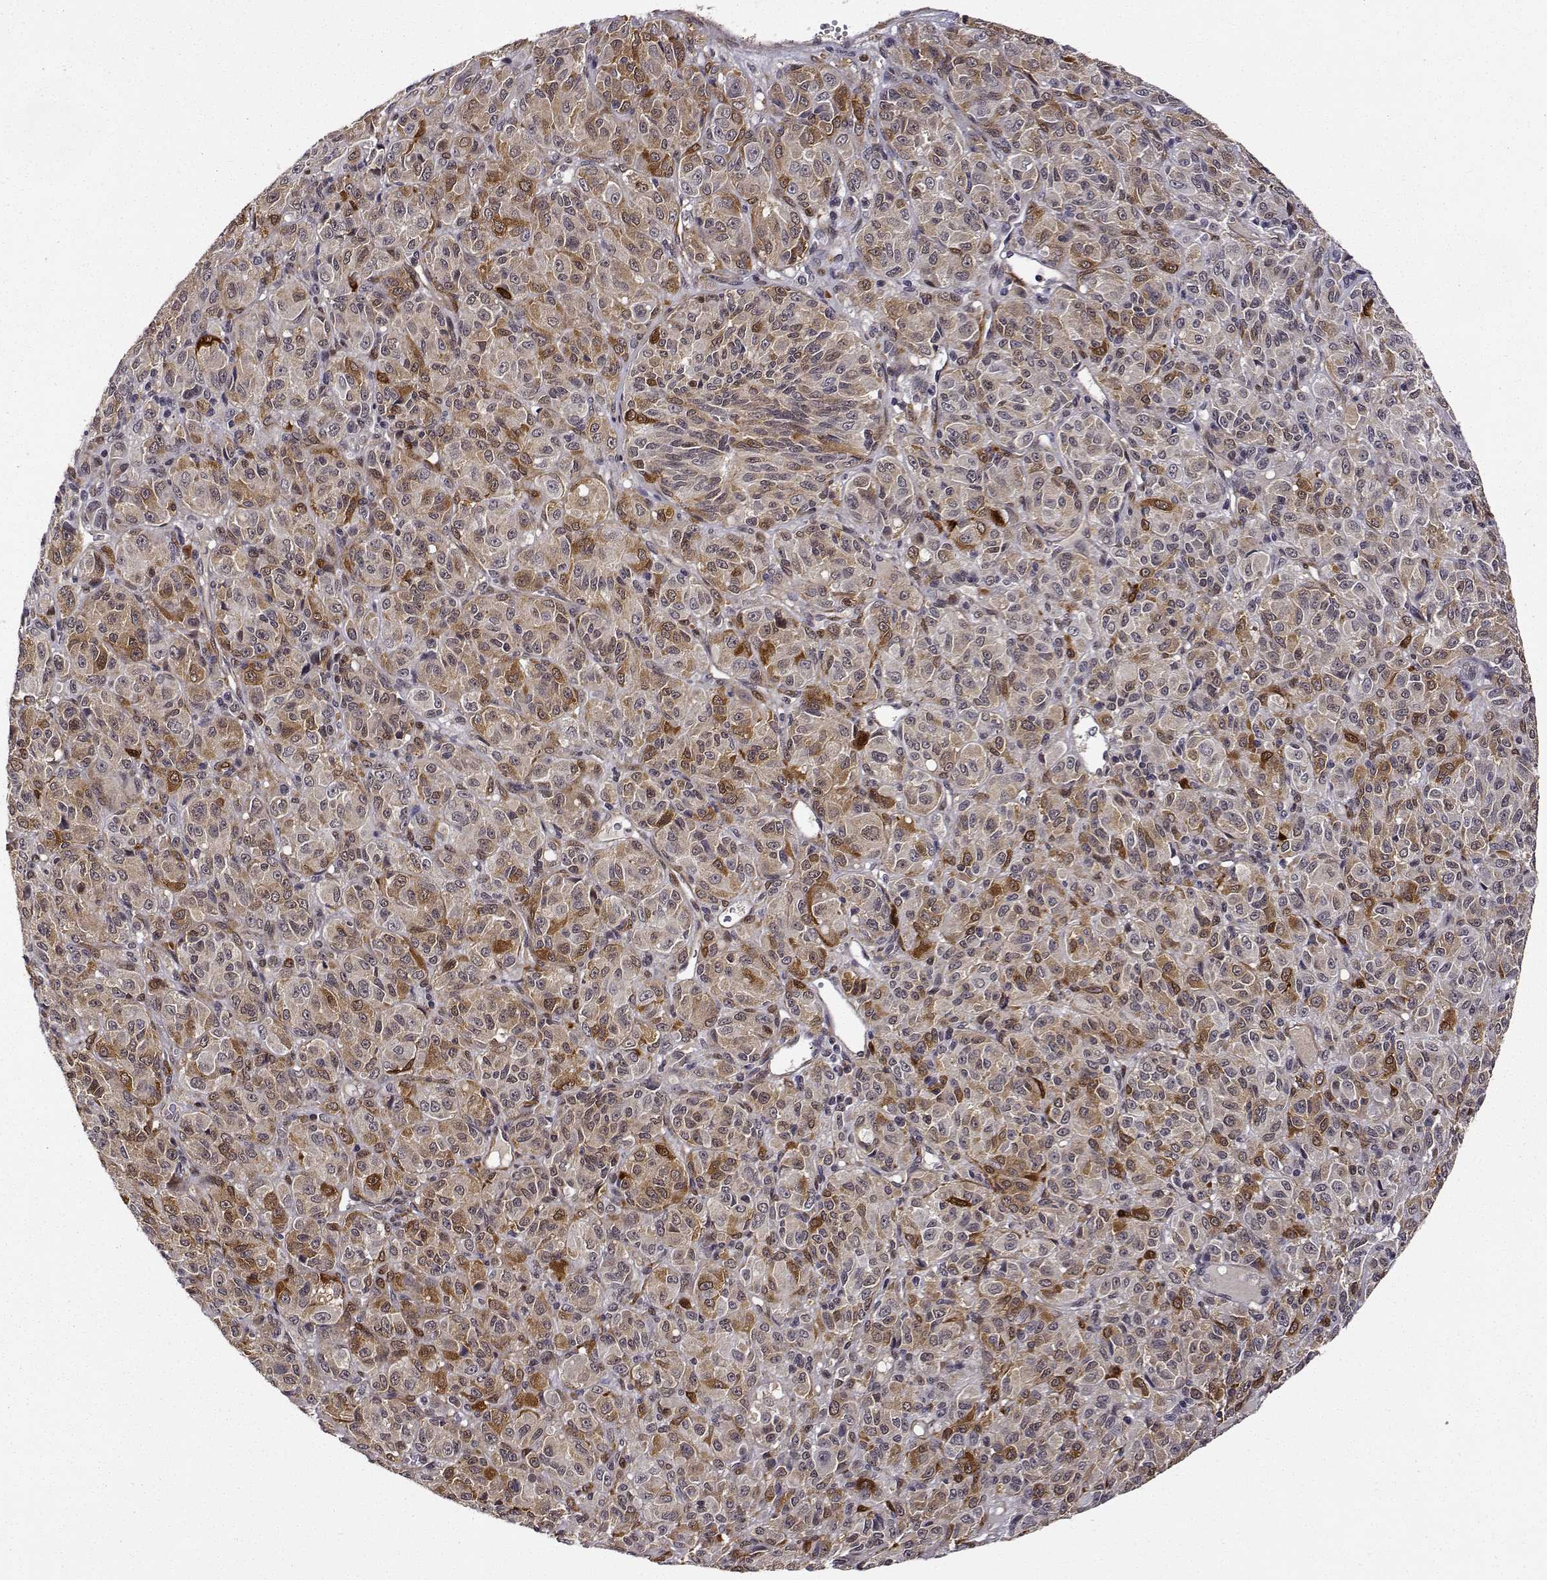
{"staining": {"intensity": "weak", "quantity": "25%-75%", "location": "cytoplasmic/membranous"}, "tissue": "melanoma", "cell_type": "Tumor cells", "image_type": "cancer", "snomed": [{"axis": "morphology", "description": "Malignant melanoma, Metastatic site"}, {"axis": "topography", "description": "Brain"}], "caption": "Malignant melanoma (metastatic site) was stained to show a protein in brown. There is low levels of weak cytoplasmic/membranous staining in about 25%-75% of tumor cells.", "gene": "PHGDH", "patient": {"sex": "female", "age": 56}}